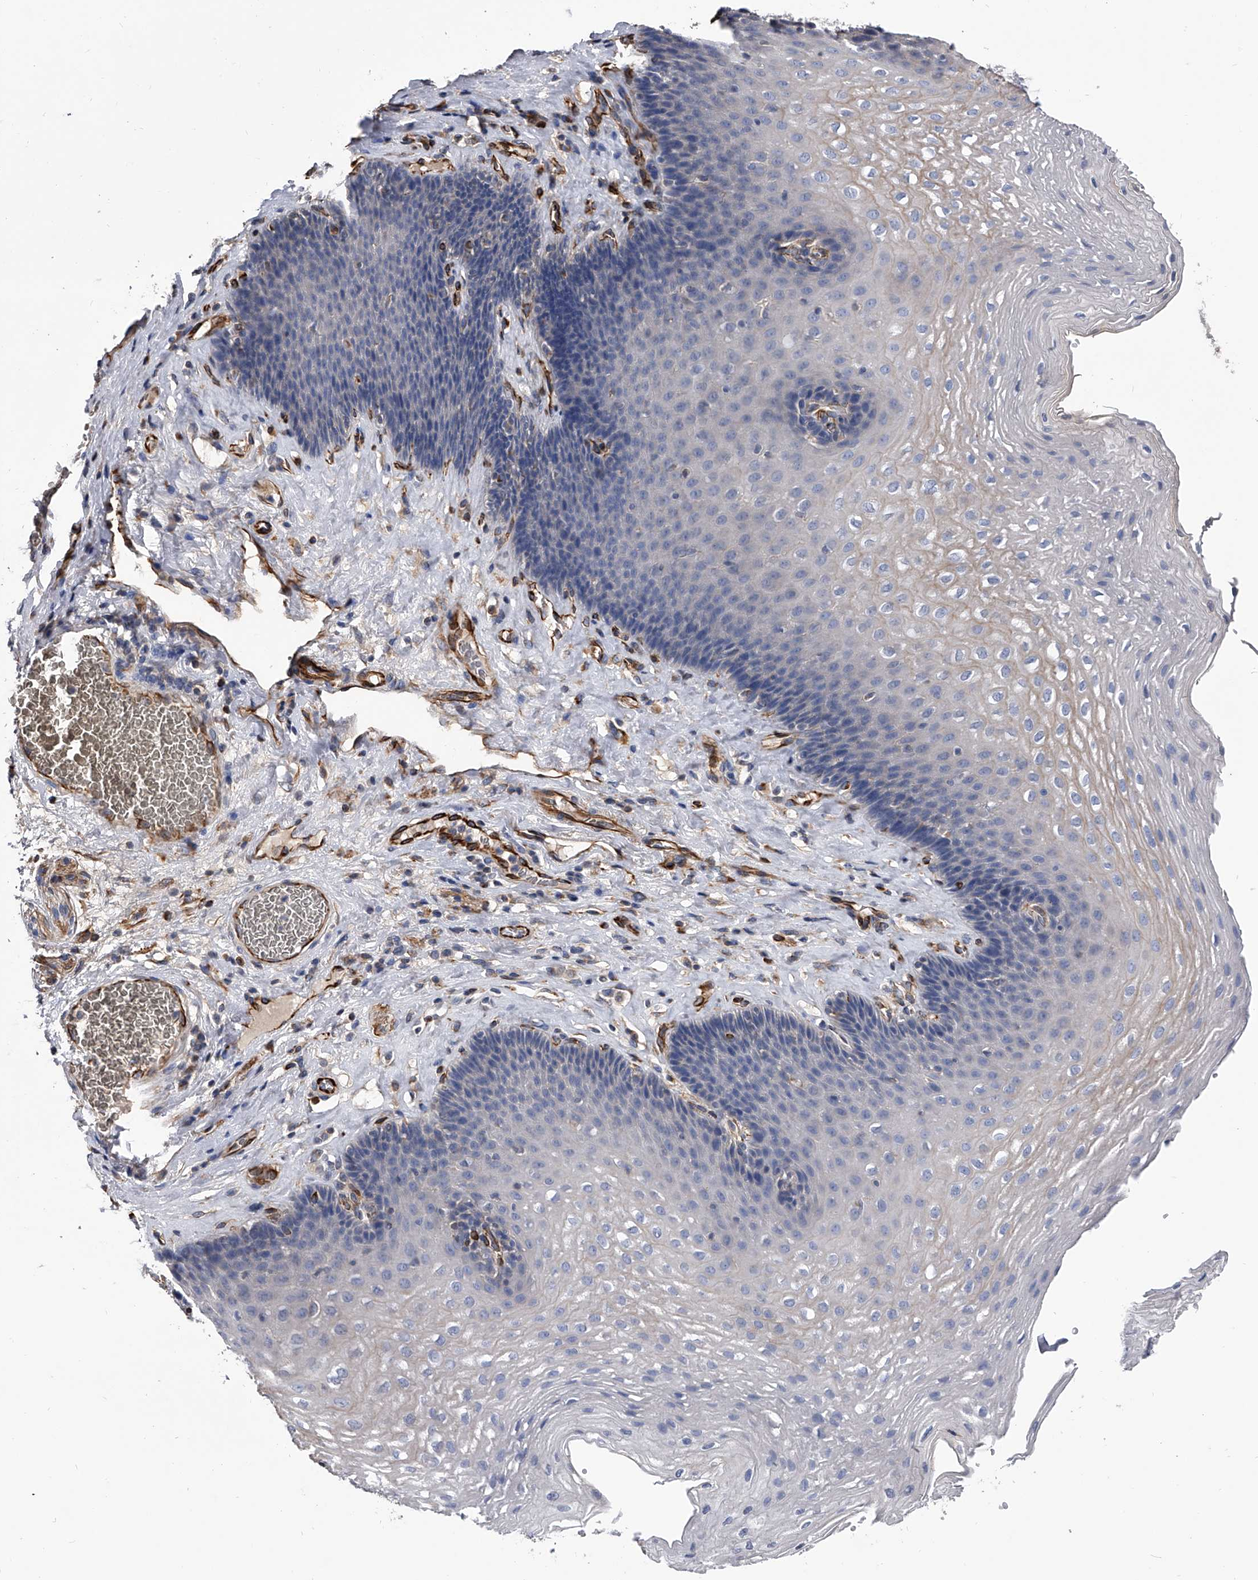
{"staining": {"intensity": "negative", "quantity": "none", "location": "none"}, "tissue": "esophagus", "cell_type": "Squamous epithelial cells", "image_type": "normal", "snomed": [{"axis": "morphology", "description": "Normal tissue, NOS"}, {"axis": "topography", "description": "Esophagus"}], "caption": "Esophagus was stained to show a protein in brown. There is no significant staining in squamous epithelial cells.", "gene": "EFCAB7", "patient": {"sex": "female", "age": 66}}